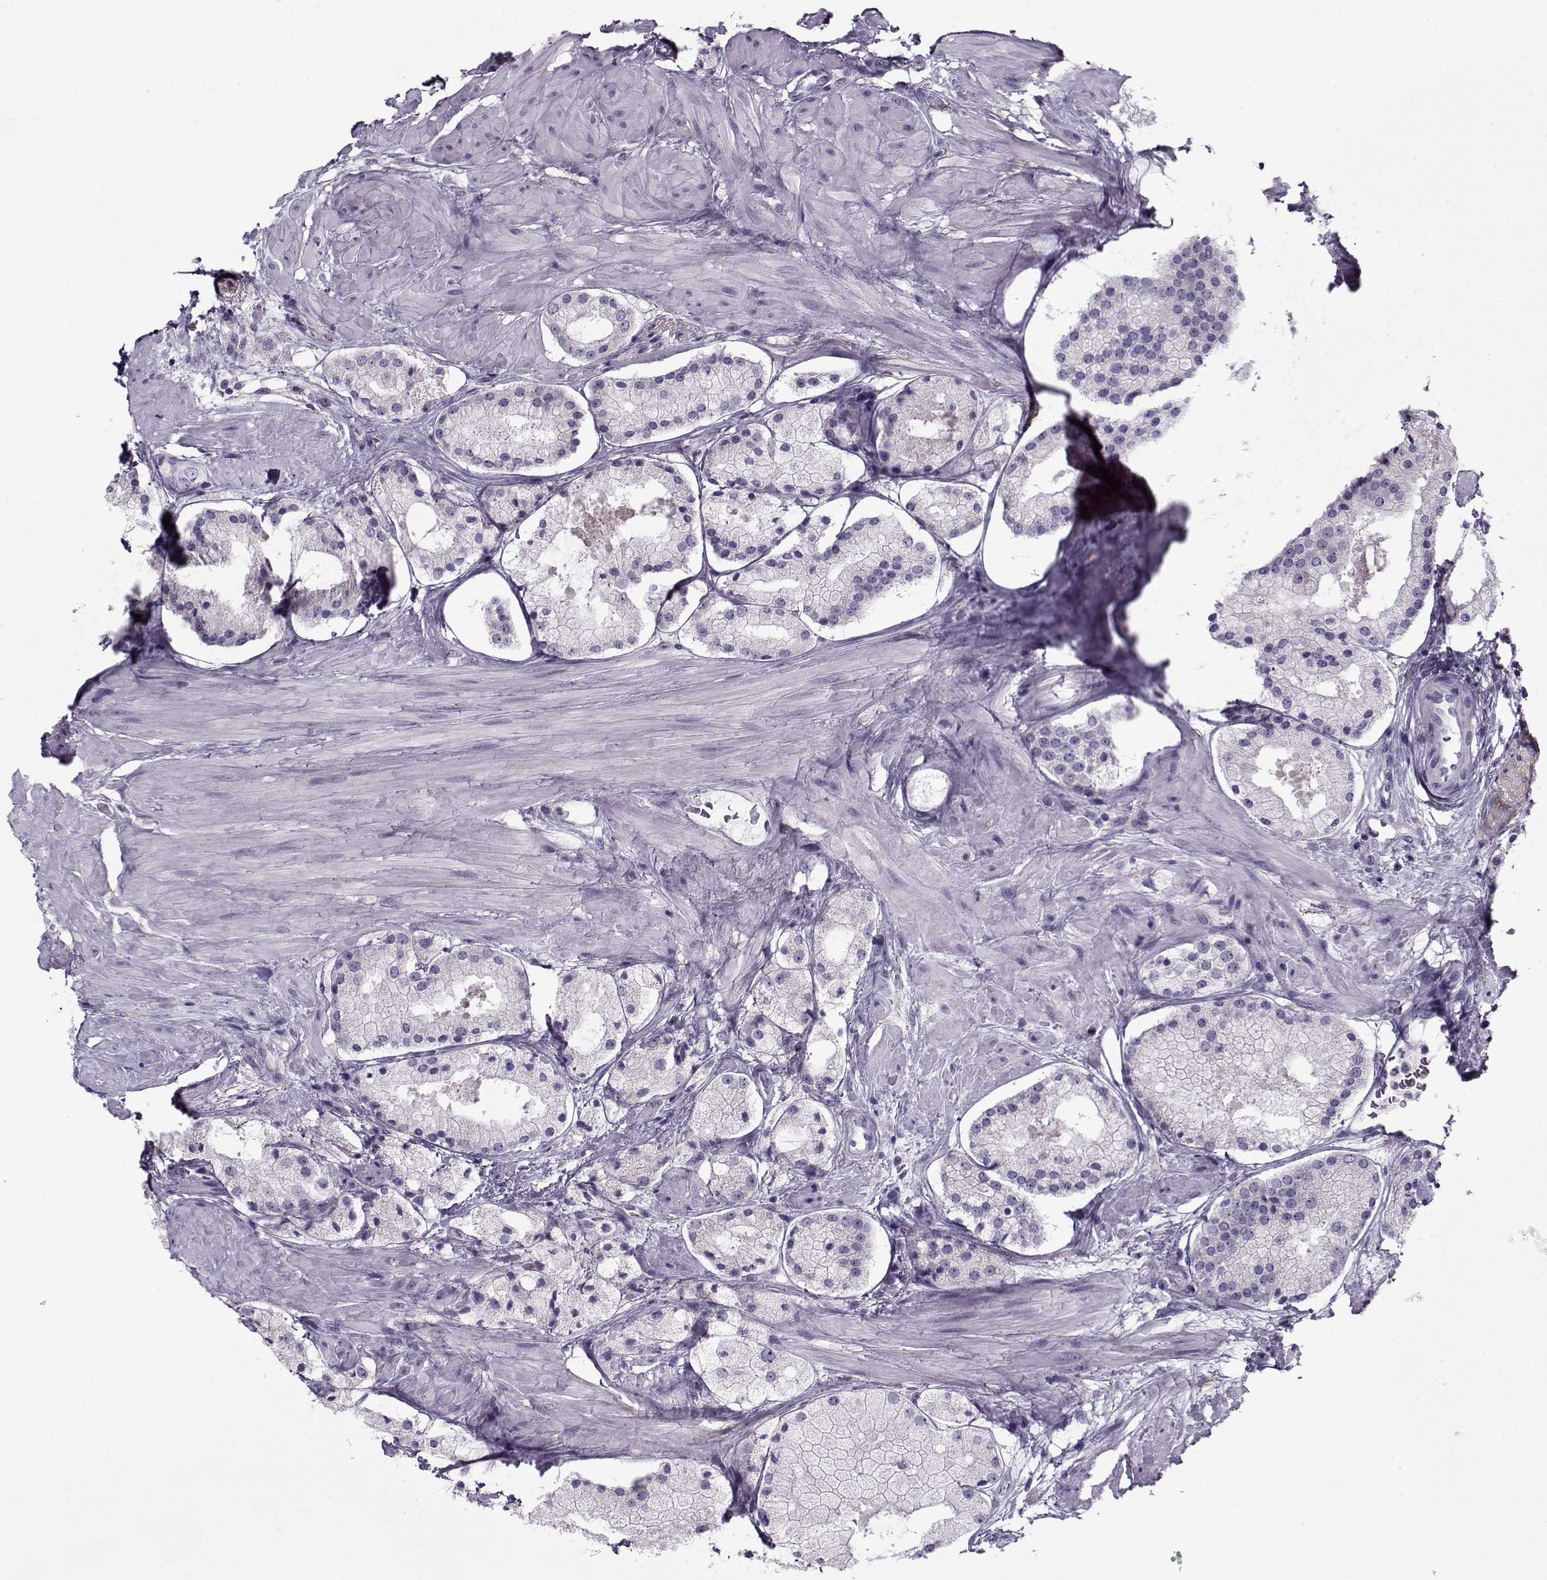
{"staining": {"intensity": "negative", "quantity": "none", "location": "none"}, "tissue": "prostate cancer", "cell_type": "Tumor cells", "image_type": "cancer", "snomed": [{"axis": "morphology", "description": "Adenocarcinoma, NOS"}, {"axis": "morphology", "description": "Adenocarcinoma, High grade"}, {"axis": "topography", "description": "Prostate"}], "caption": "The histopathology image reveals no staining of tumor cells in prostate cancer. (Stains: DAB (3,3'-diaminobenzidine) immunohistochemistry with hematoxylin counter stain, Microscopy: brightfield microscopy at high magnification).", "gene": "PP2D1", "patient": {"sex": "male", "age": 64}}